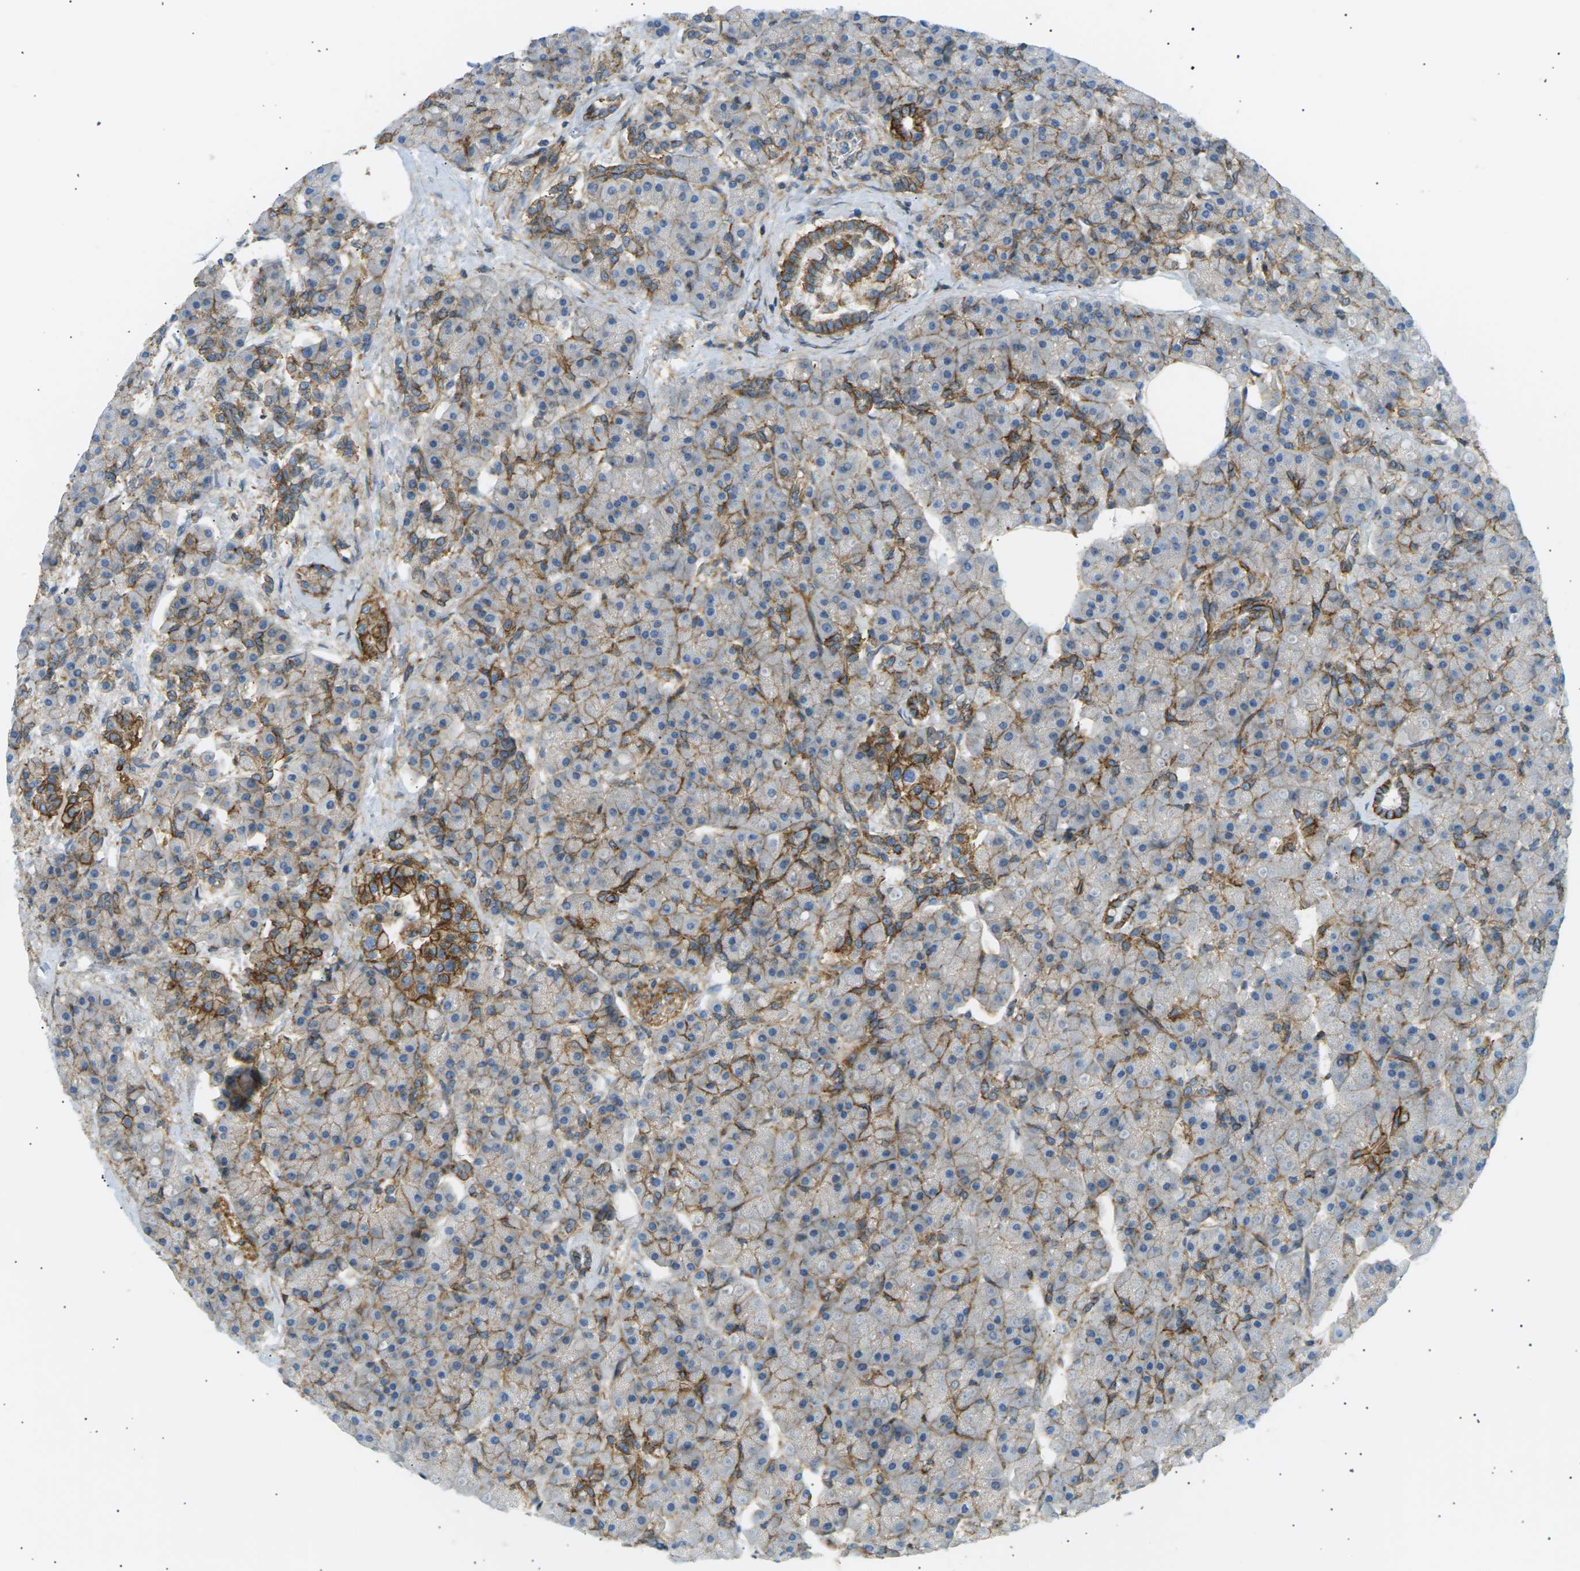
{"staining": {"intensity": "moderate", "quantity": "25%-75%", "location": "cytoplasmic/membranous"}, "tissue": "pancreas", "cell_type": "Exocrine glandular cells", "image_type": "normal", "snomed": [{"axis": "morphology", "description": "Normal tissue, NOS"}, {"axis": "topography", "description": "Pancreas"}], "caption": "Immunohistochemical staining of unremarkable pancreas exhibits 25%-75% levels of moderate cytoplasmic/membranous protein expression in about 25%-75% of exocrine glandular cells. (DAB IHC with brightfield microscopy, high magnification).", "gene": "ATP2B4", "patient": {"sex": "female", "age": 70}}